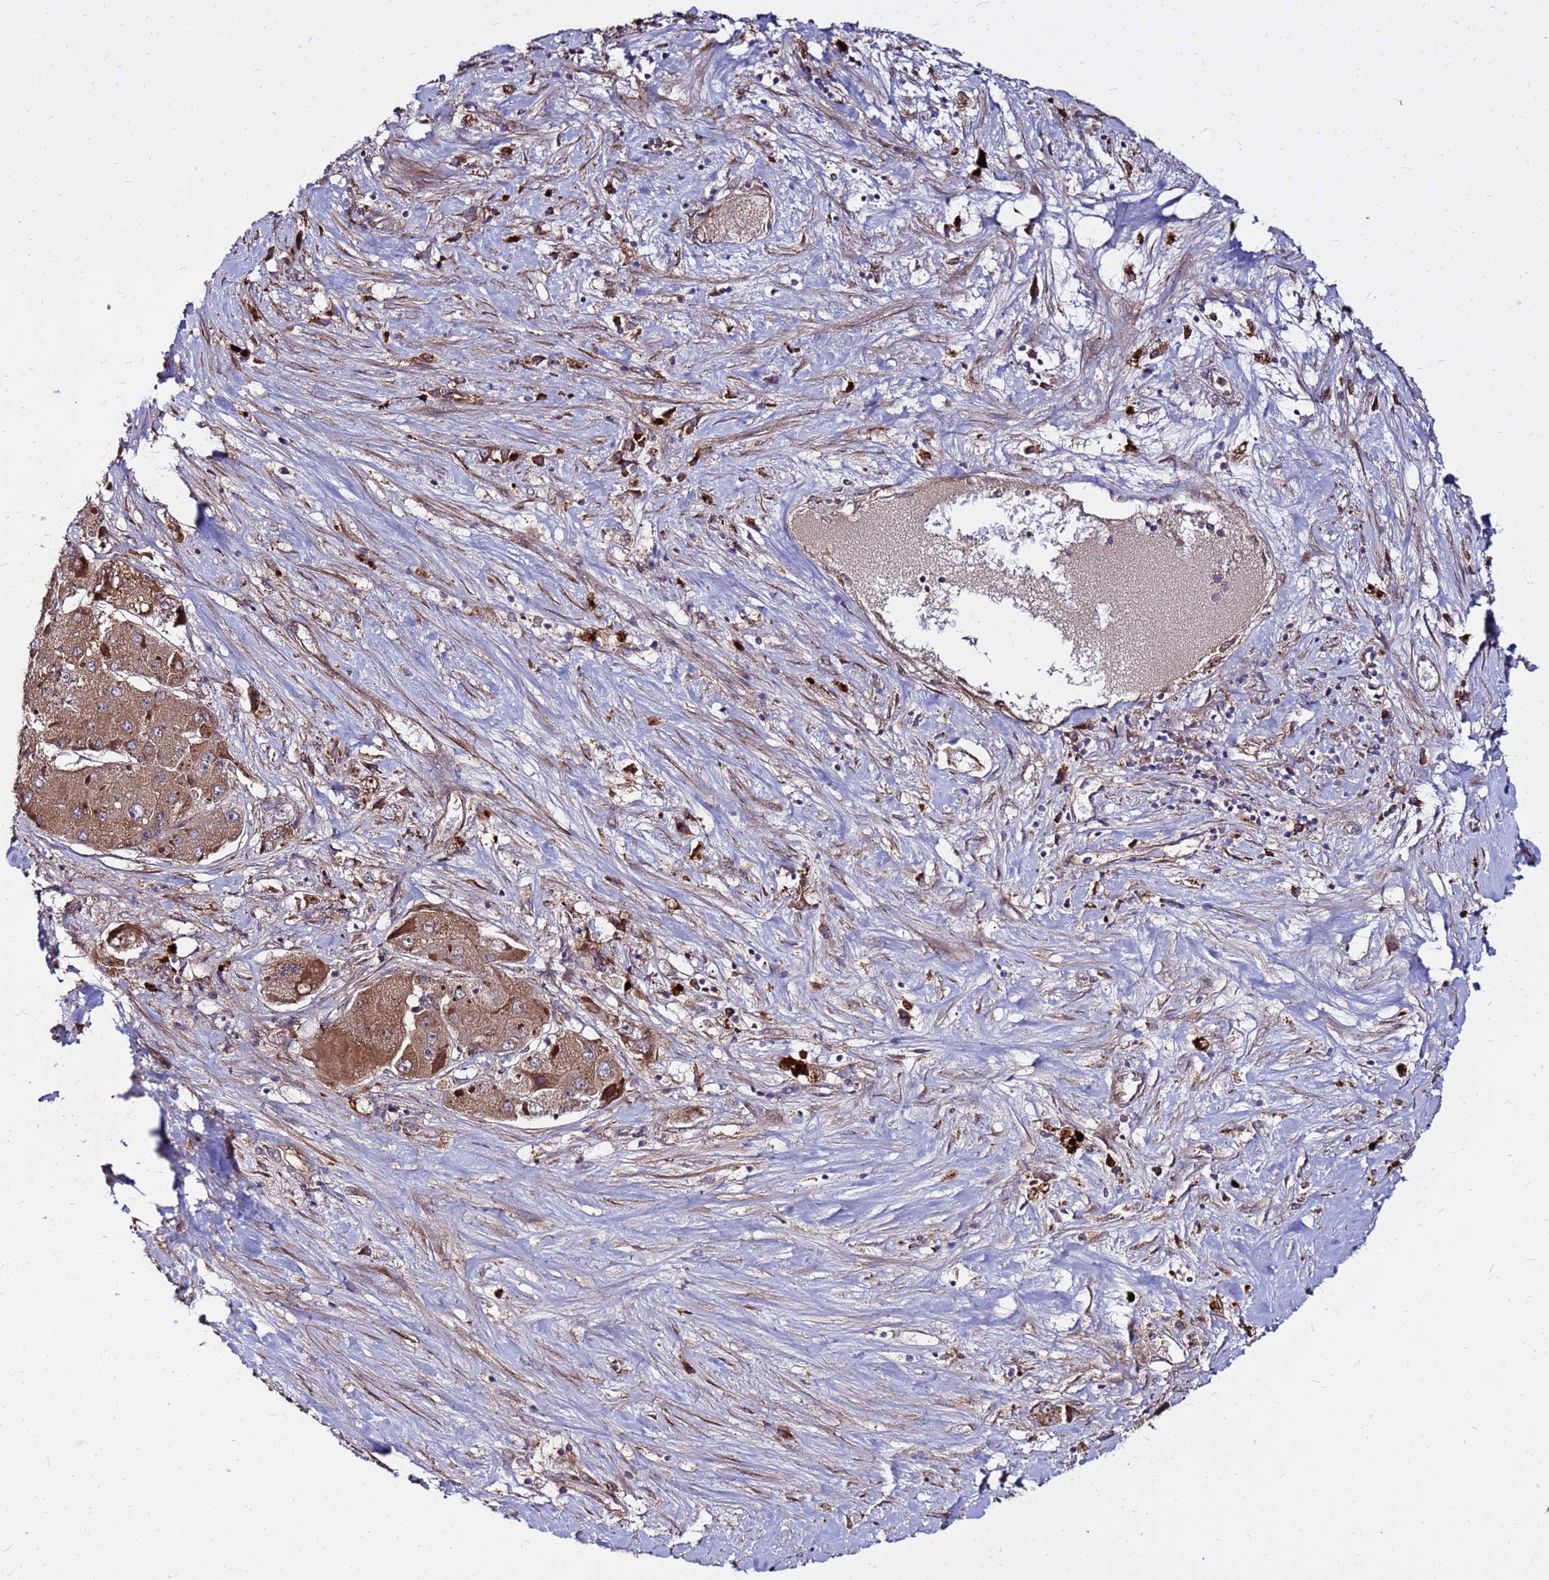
{"staining": {"intensity": "moderate", "quantity": ">75%", "location": "cytoplasmic/membranous"}, "tissue": "liver cancer", "cell_type": "Tumor cells", "image_type": "cancer", "snomed": [{"axis": "morphology", "description": "Carcinoma, Hepatocellular, NOS"}, {"axis": "topography", "description": "Liver"}], "caption": "Tumor cells display medium levels of moderate cytoplasmic/membranous positivity in about >75% of cells in liver cancer (hepatocellular carcinoma). The staining is performed using DAB (3,3'-diaminobenzidine) brown chromogen to label protein expression. The nuclei are counter-stained blue using hematoxylin.", "gene": "WWC2", "patient": {"sex": "female", "age": 73}}